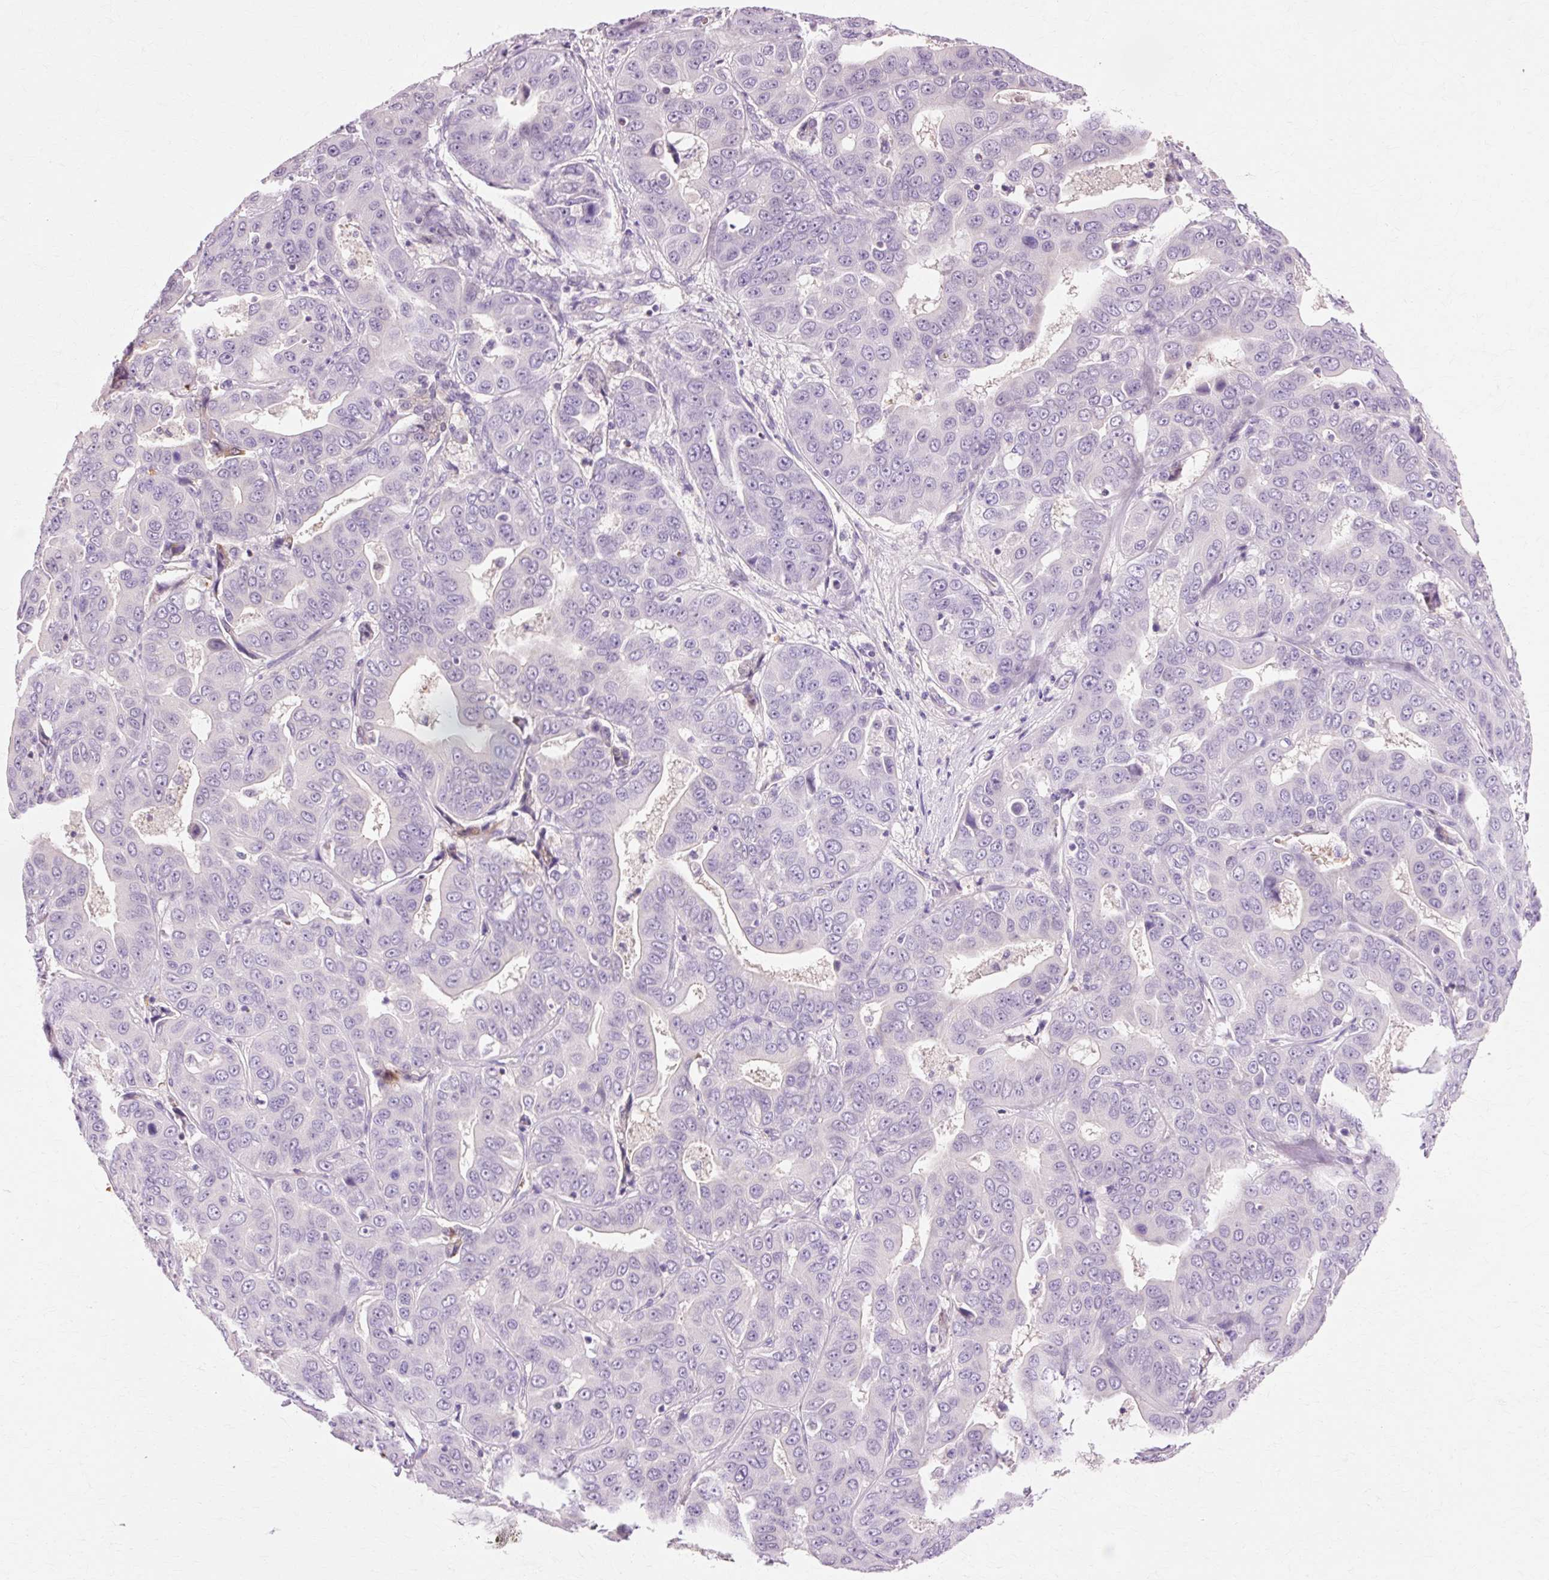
{"staining": {"intensity": "negative", "quantity": "none", "location": "none"}, "tissue": "liver cancer", "cell_type": "Tumor cells", "image_type": "cancer", "snomed": [{"axis": "morphology", "description": "Cholangiocarcinoma"}, {"axis": "topography", "description": "Liver"}], "caption": "Immunohistochemical staining of human liver cancer reveals no significant positivity in tumor cells.", "gene": "VN1R2", "patient": {"sex": "female", "age": 52}}